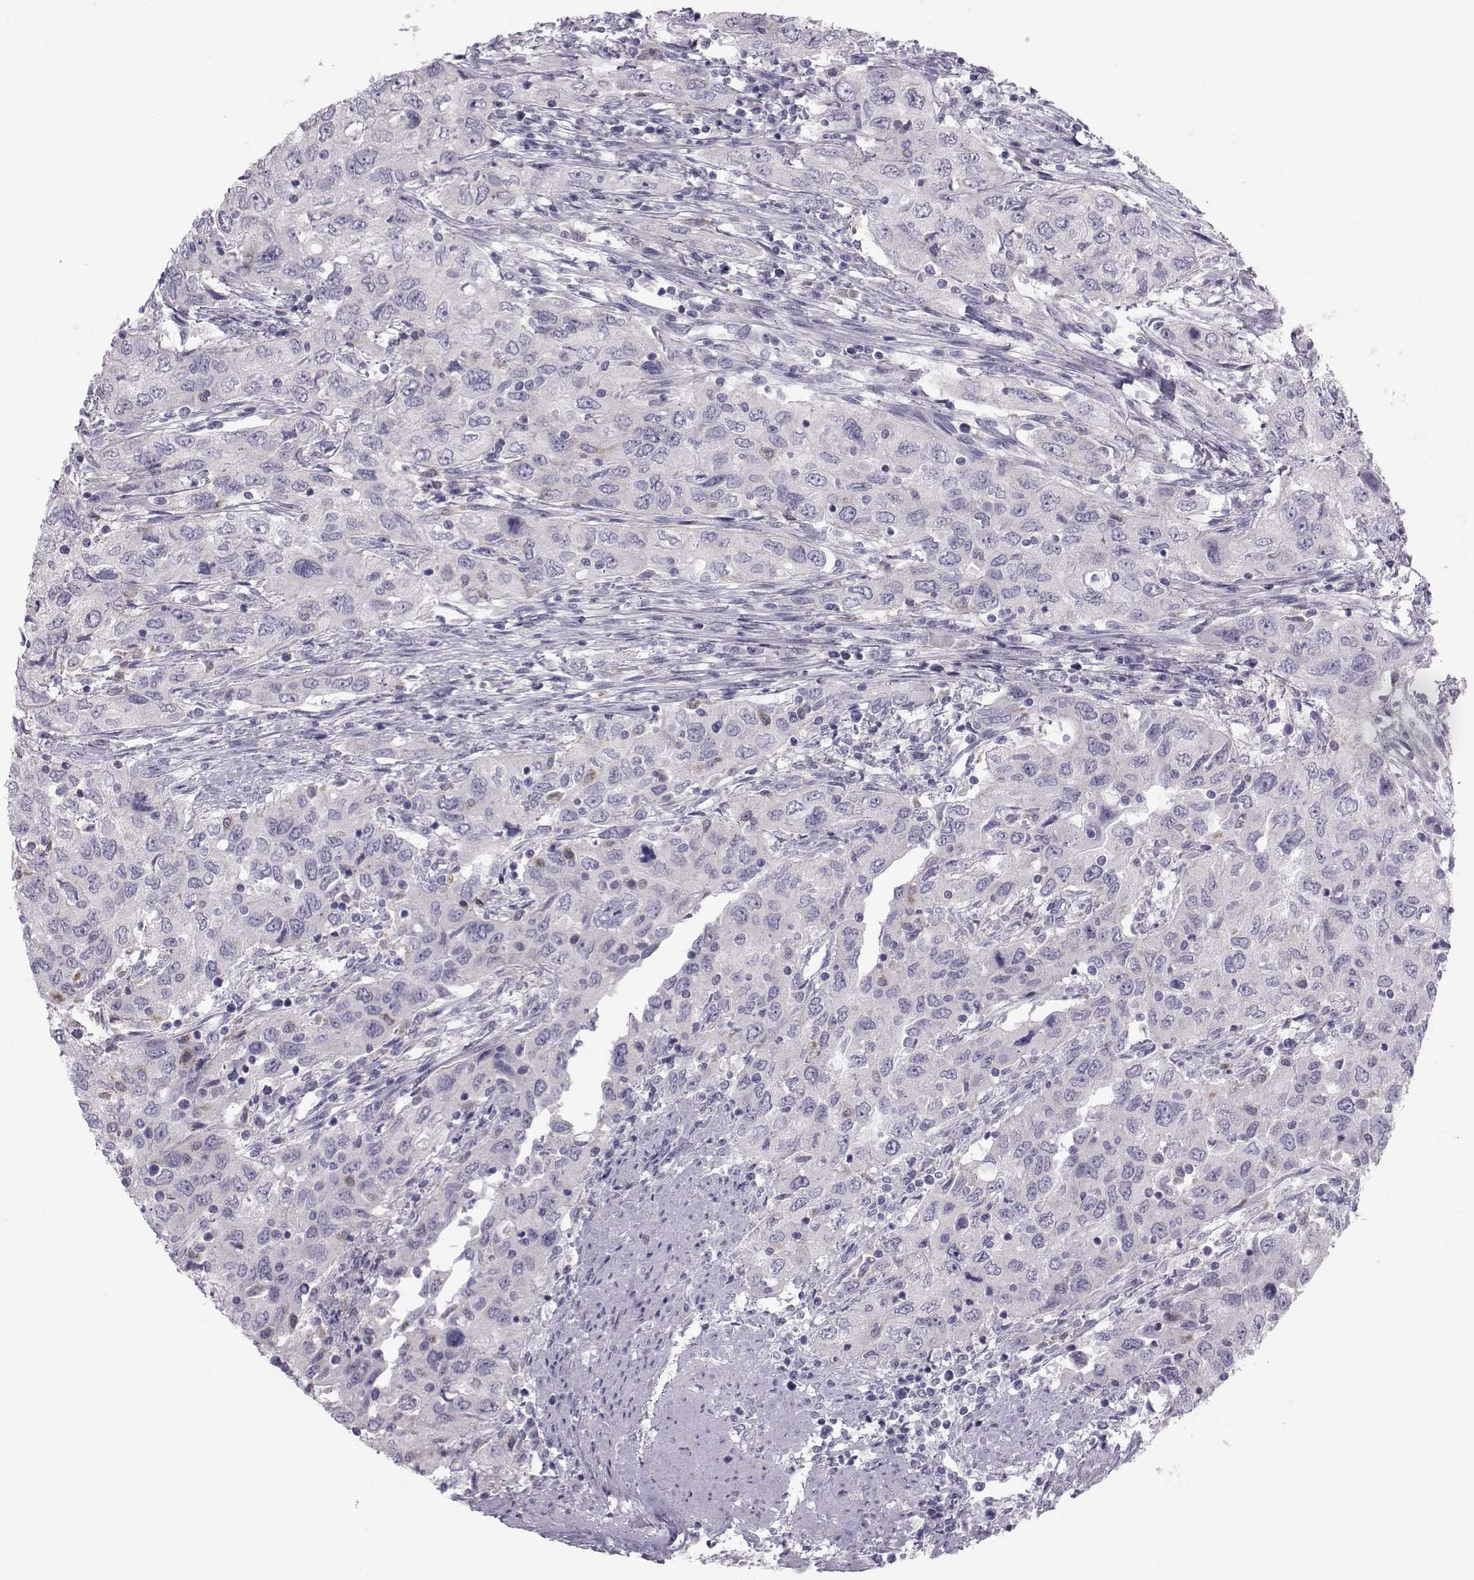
{"staining": {"intensity": "negative", "quantity": "none", "location": "none"}, "tissue": "urothelial cancer", "cell_type": "Tumor cells", "image_type": "cancer", "snomed": [{"axis": "morphology", "description": "Urothelial carcinoma, High grade"}, {"axis": "topography", "description": "Urinary bladder"}], "caption": "The photomicrograph displays no staining of tumor cells in urothelial cancer. (DAB (3,3'-diaminobenzidine) immunohistochemistry (IHC) with hematoxylin counter stain).", "gene": "GARIN3", "patient": {"sex": "male", "age": 76}}